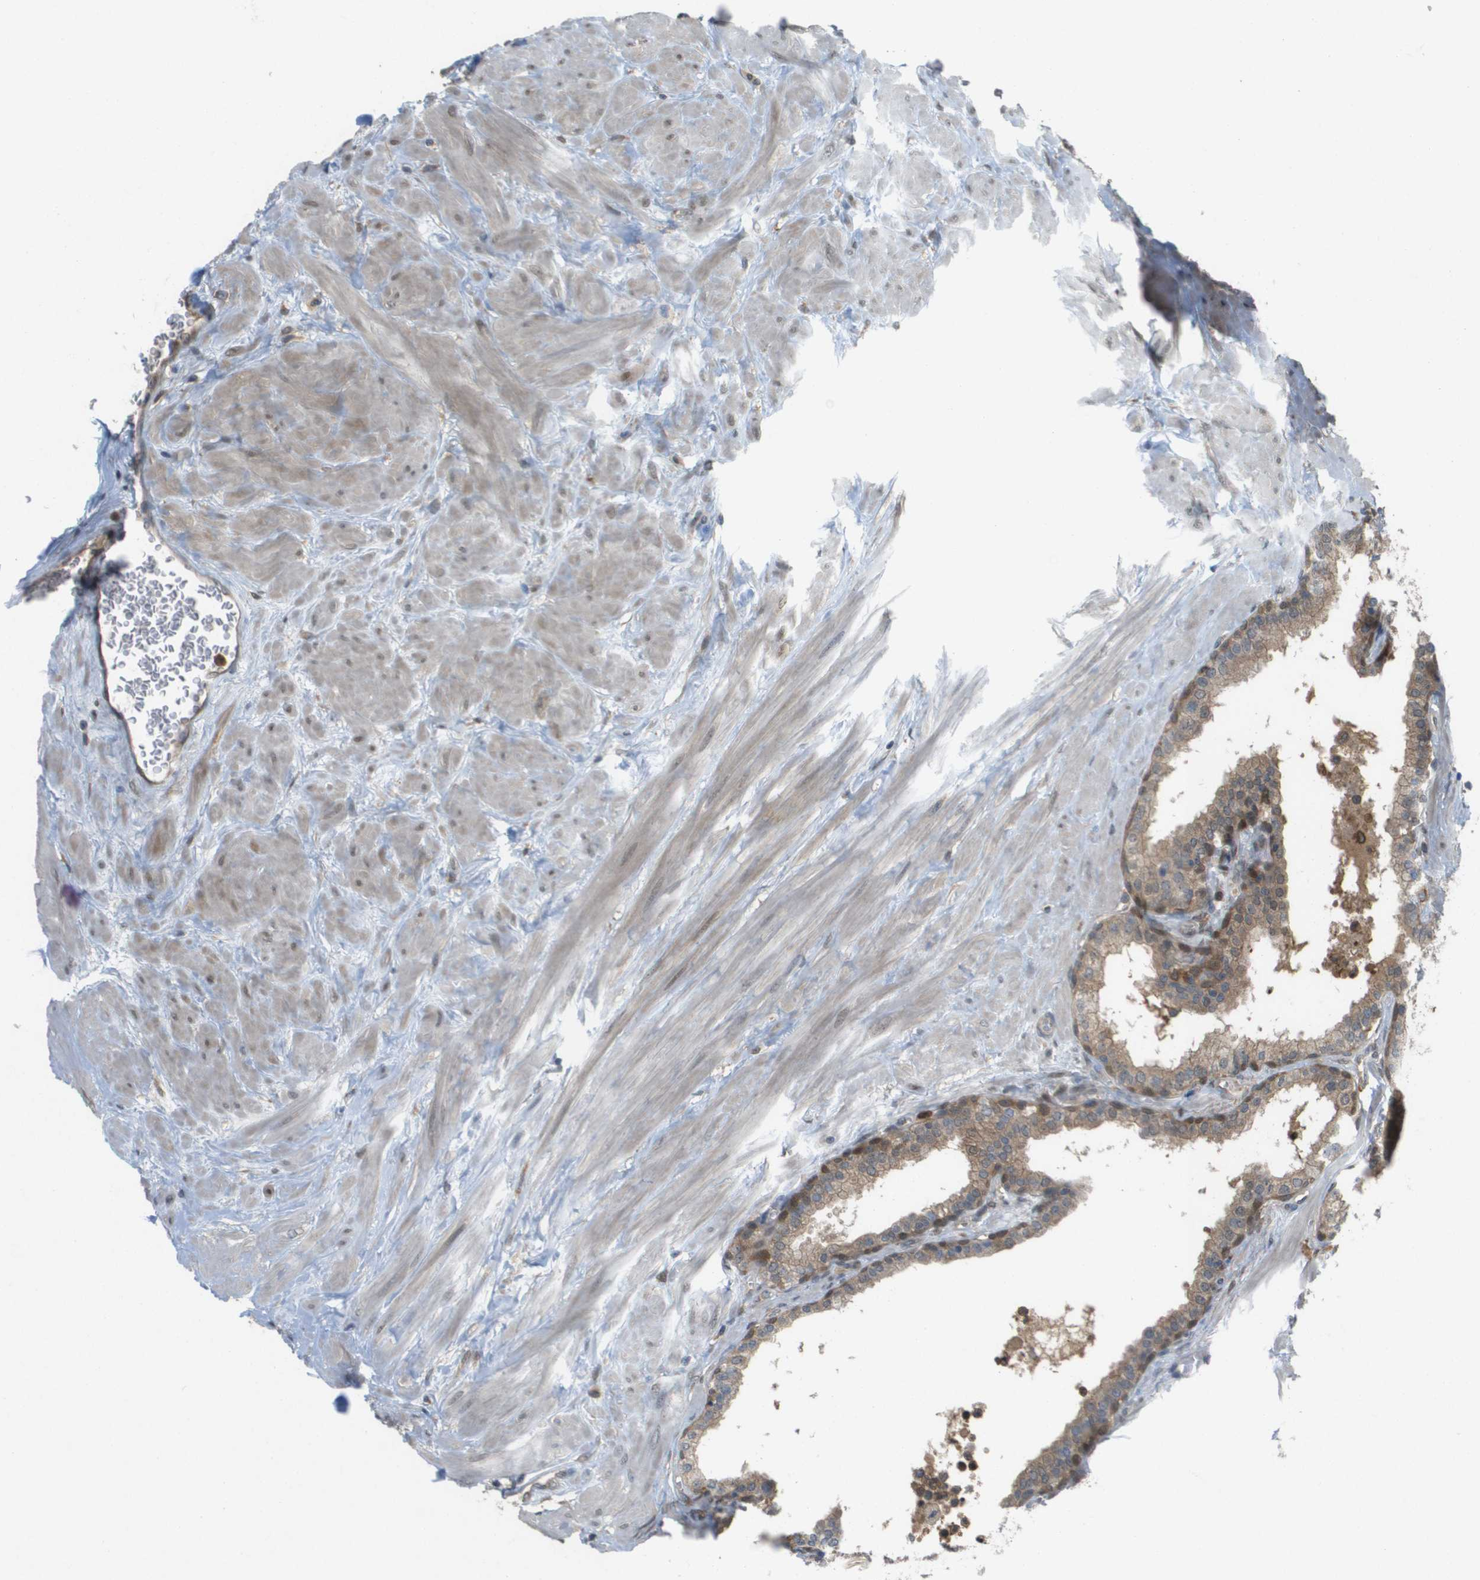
{"staining": {"intensity": "moderate", "quantity": ">75%", "location": "cytoplasmic/membranous"}, "tissue": "prostate", "cell_type": "Glandular cells", "image_type": "normal", "snomed": [{"axis": "morphology", "description": "Normal tissue, NOS"}, {"axis": "topography", "description": "Prostate"}], "caption": "A high-resolution photomicrograph shows immunohistochemistry (IHC) staining of benign prostate, which demonstrates moderate cytoplasmic/membranous staining in about >75% of glandular cells.", "gene": "PALD1", "patient": {"sex": "male", "age": 51}}